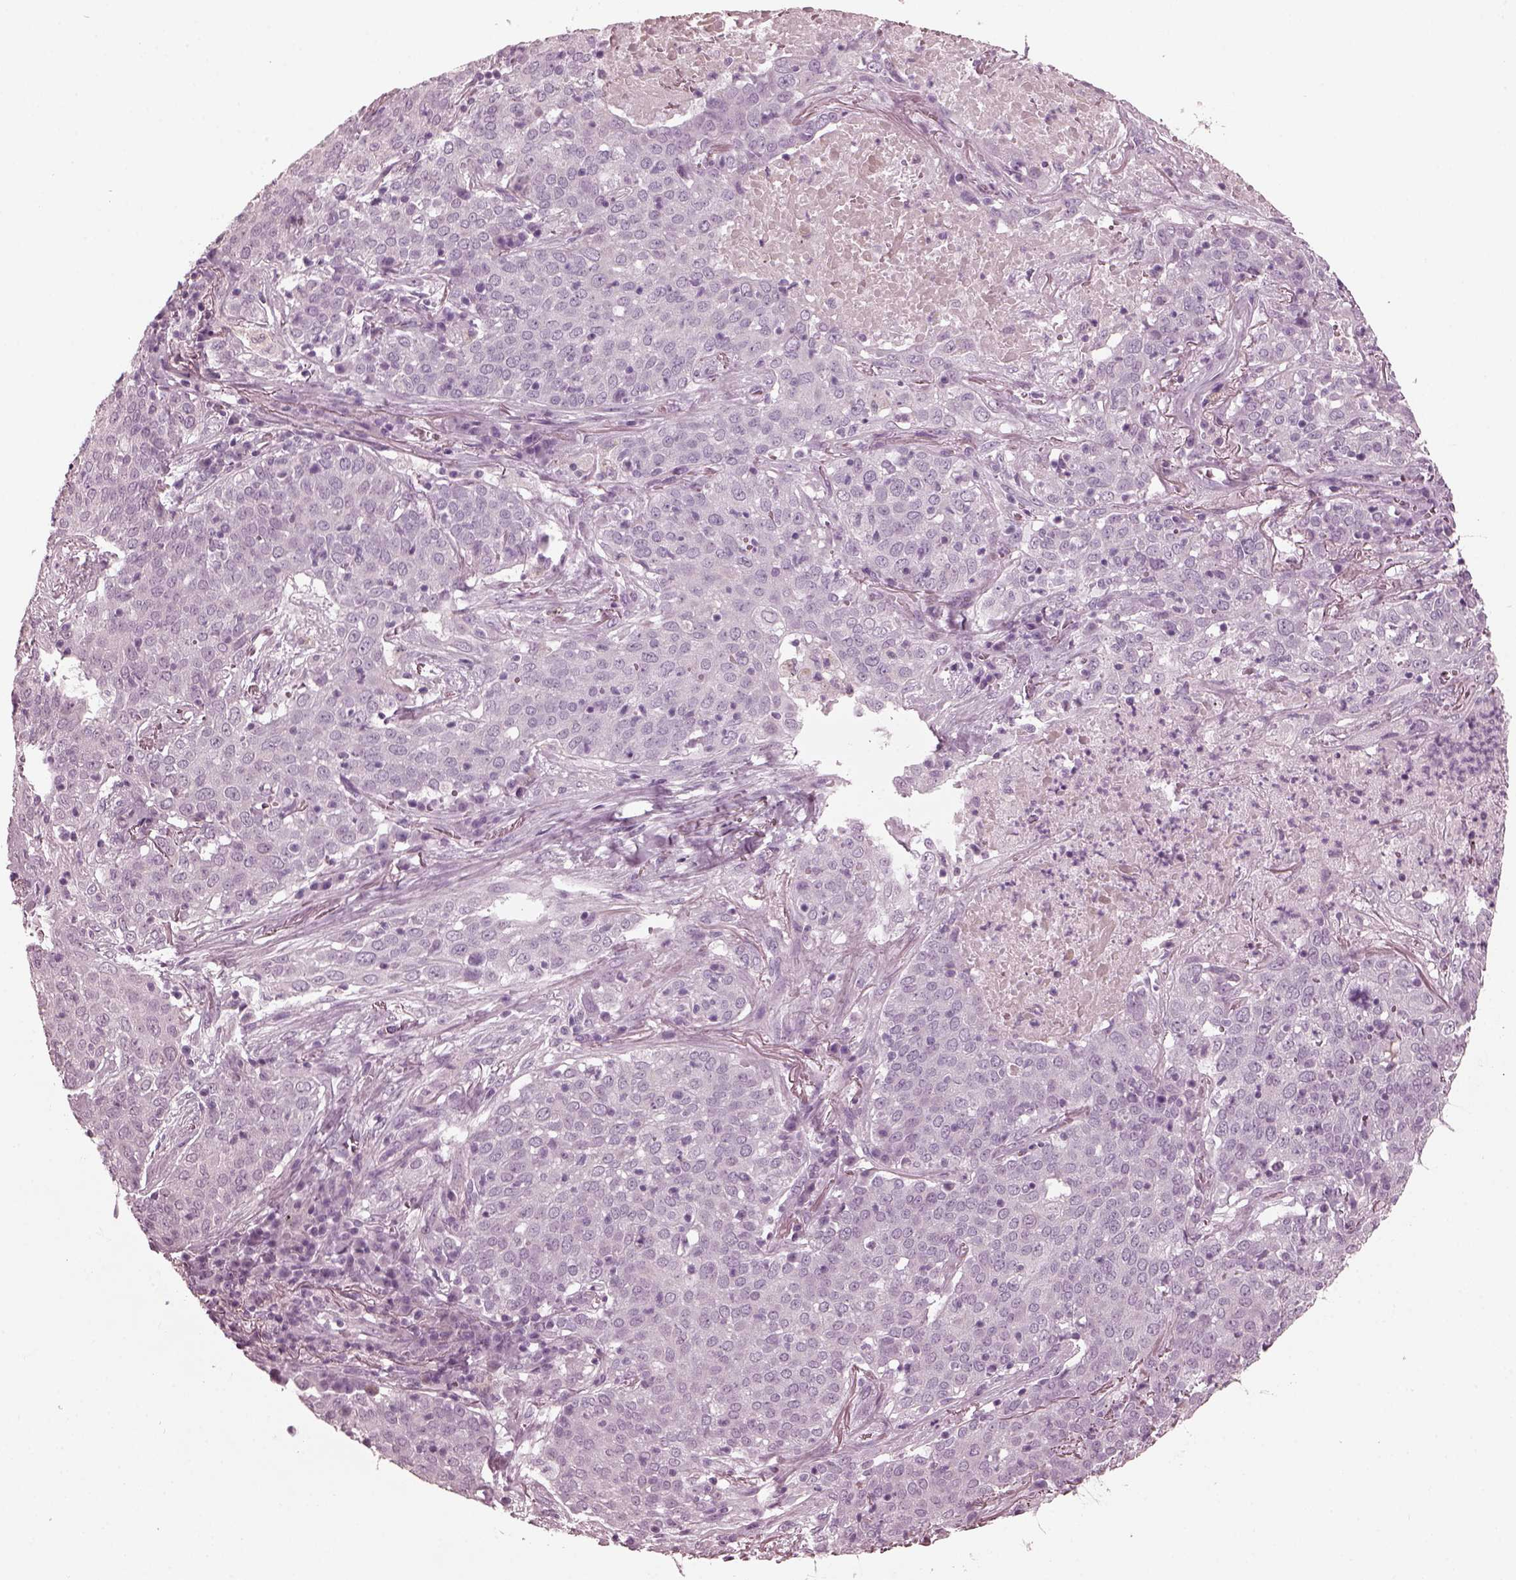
{"staining": {"intensity": "negative", "quantity": "none", "location": "none"}, "tissue": "lung cancer", "cell_type": "Tumor cells", "image_type": "cancer", "snomed": [{"axis": "morphology", "description": "Squamous cell carcinoma, NOS"}, {"axis": "topography", "description": "Lung"}], "caption": "The image demonstrates no significant staining in tumor cells of squamous cell carcinoma (lung).", "gene": "GRM6", "patient": {"sex": "male", "age": 82}}